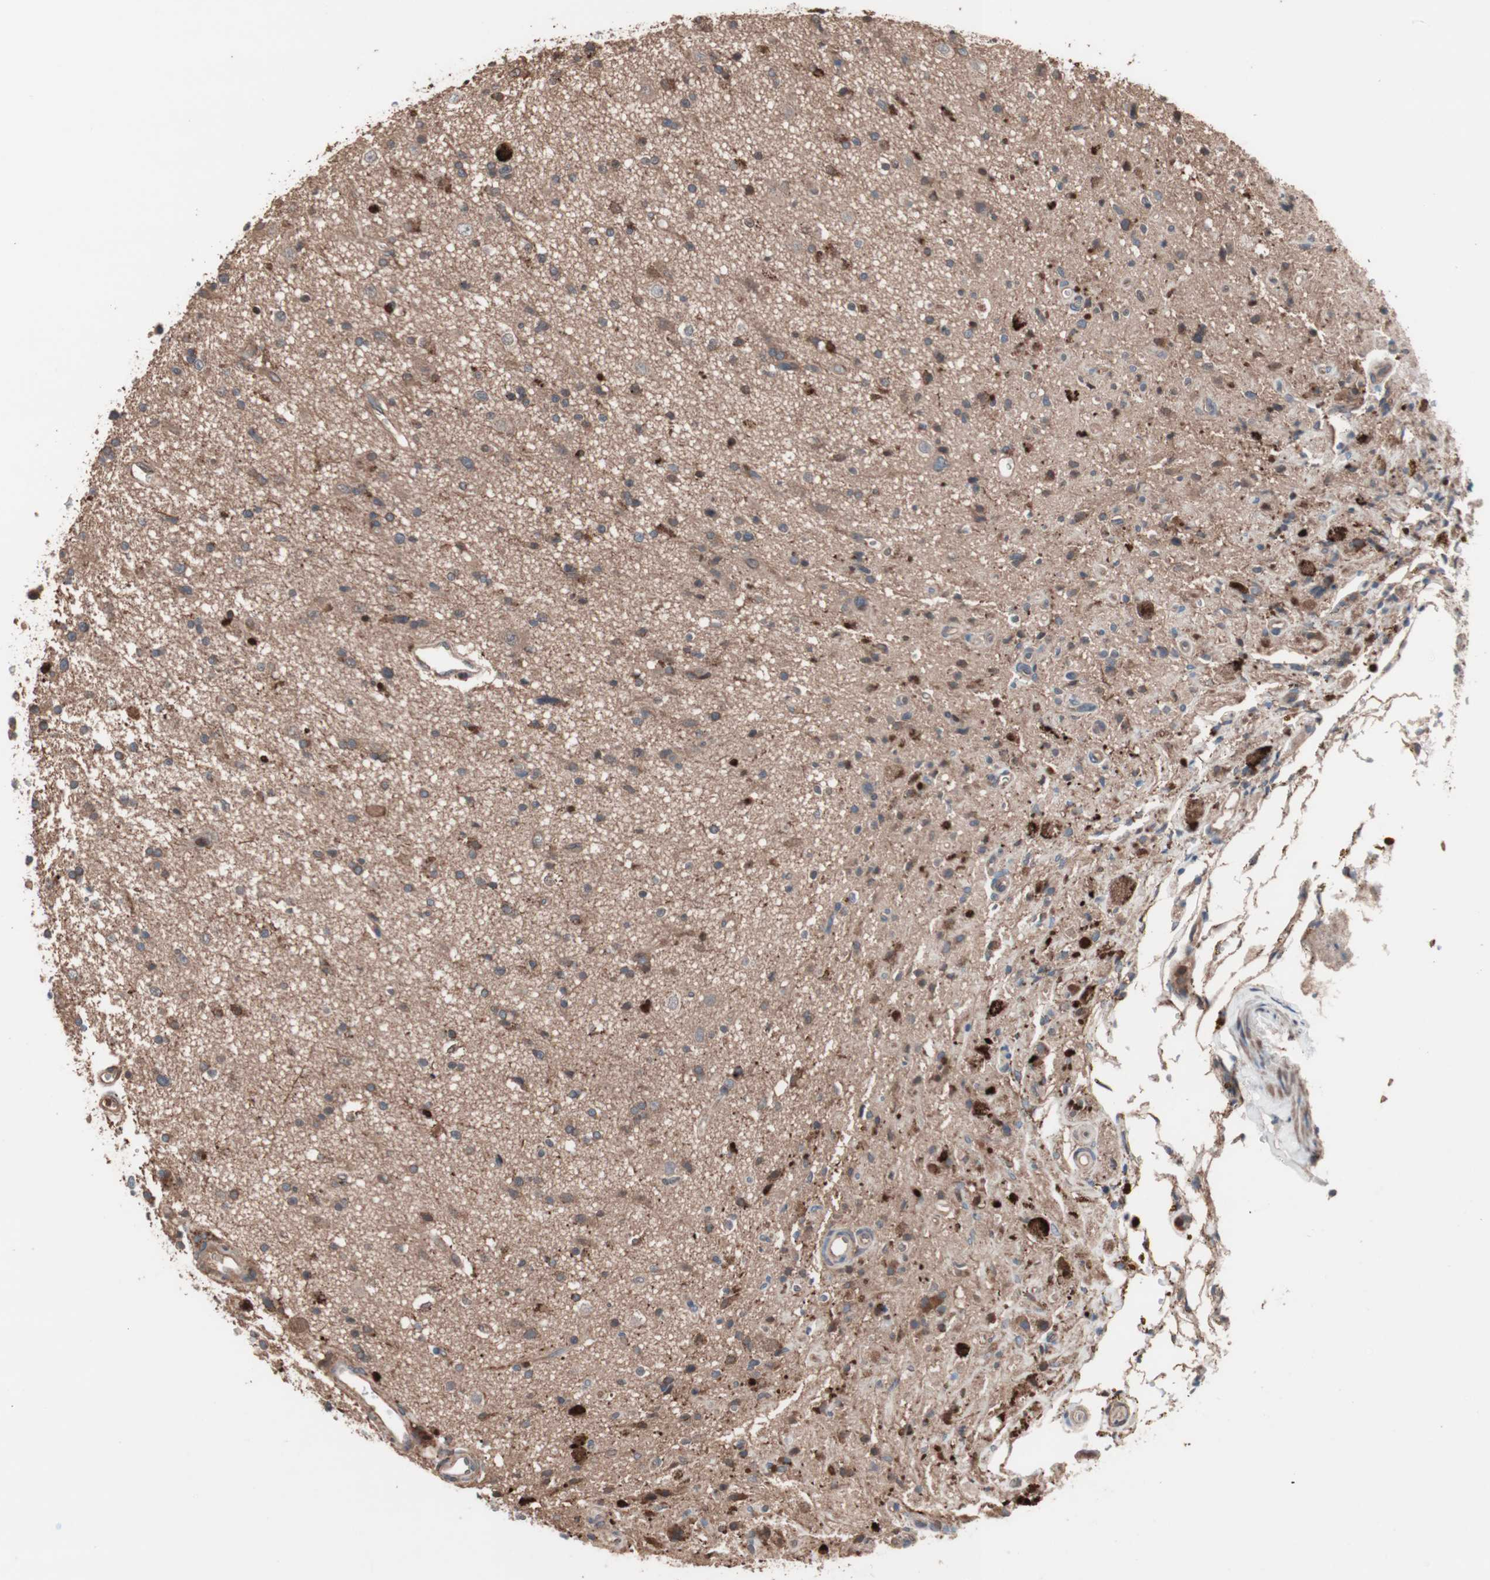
{"staining": {"intensity": "moderate", "quantity": "25%-75%", "location": "cytoplasmic/membranous"}, "tissue": "glioma", "cell_type": "Tumor cells", "image_type": "cancer", "snomed": [{"axis": "morphology", "description": "Glioma, malignant, High grade"}, {"axis": "topography", "description": "Brain"}], "caption": "Immunohistochemistry (DAB) staining of human glioma demonstrates moderate cytoplasmic/membranous protein positivity in about 25%-75% of tumor cells.", "gene": "ATG7", "patient": {"sex": "male", "age": 33}}